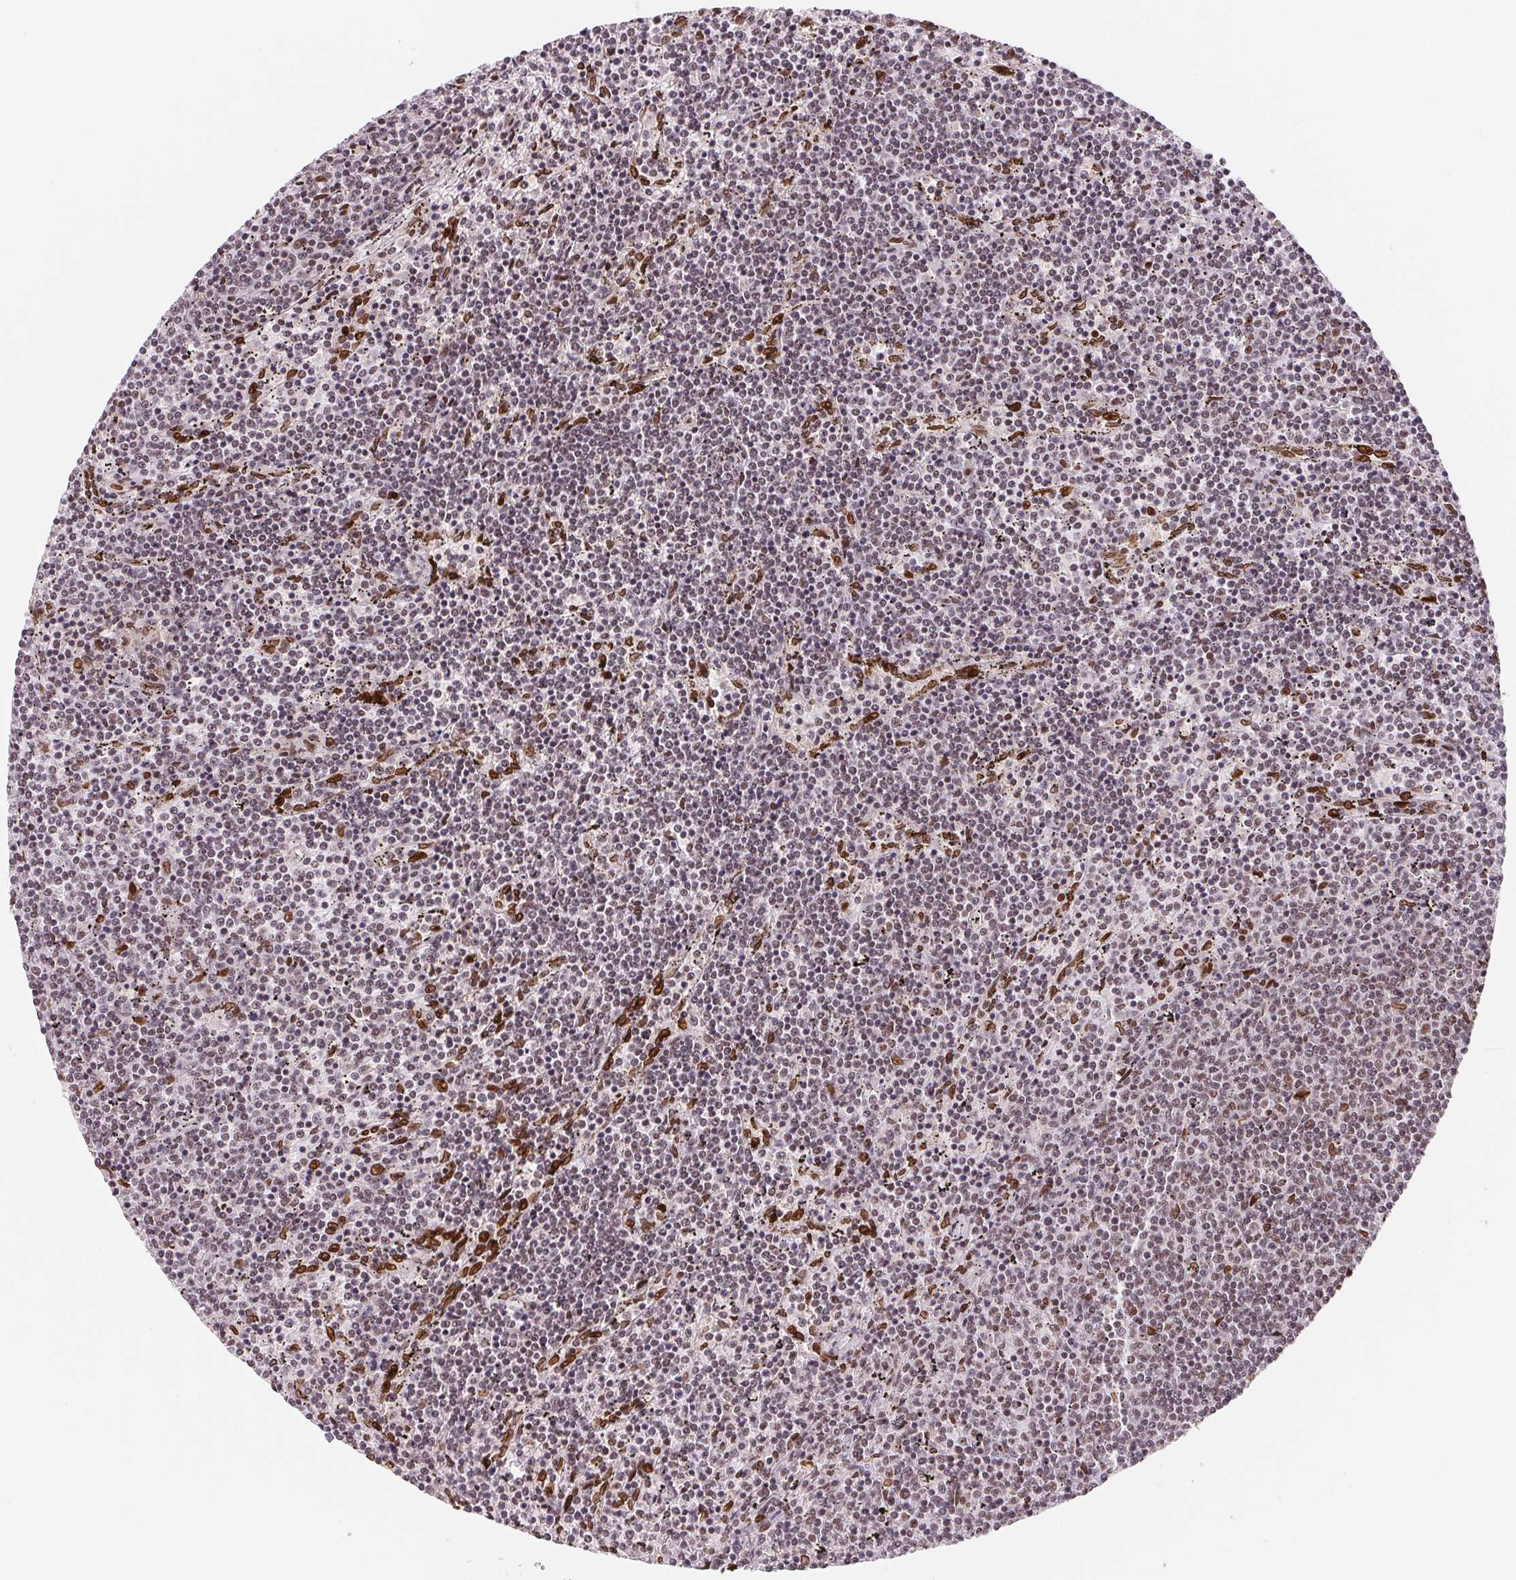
{"staining": {"intensity": "negative", "quantity": "none", "location": "none"}, "tissue": "lymphoma", "cell_type": "Tumor cells", "image_type": "cancer", "snomed": [{"axis": "morphology", "description": "Malignant lymphoma, non-Hodgkin's type, Low grade"}, {"axis": "topography", "description": "Spleen"}], "caption": "A high-resolution image shows IHC staining of low-grade malignant lymphoma, non-Hodgkin's type, which exhibits no significant positivity in tumor cells.", "gene": "SAP30BP", "patient": {"sex": "female", "age": 50}}